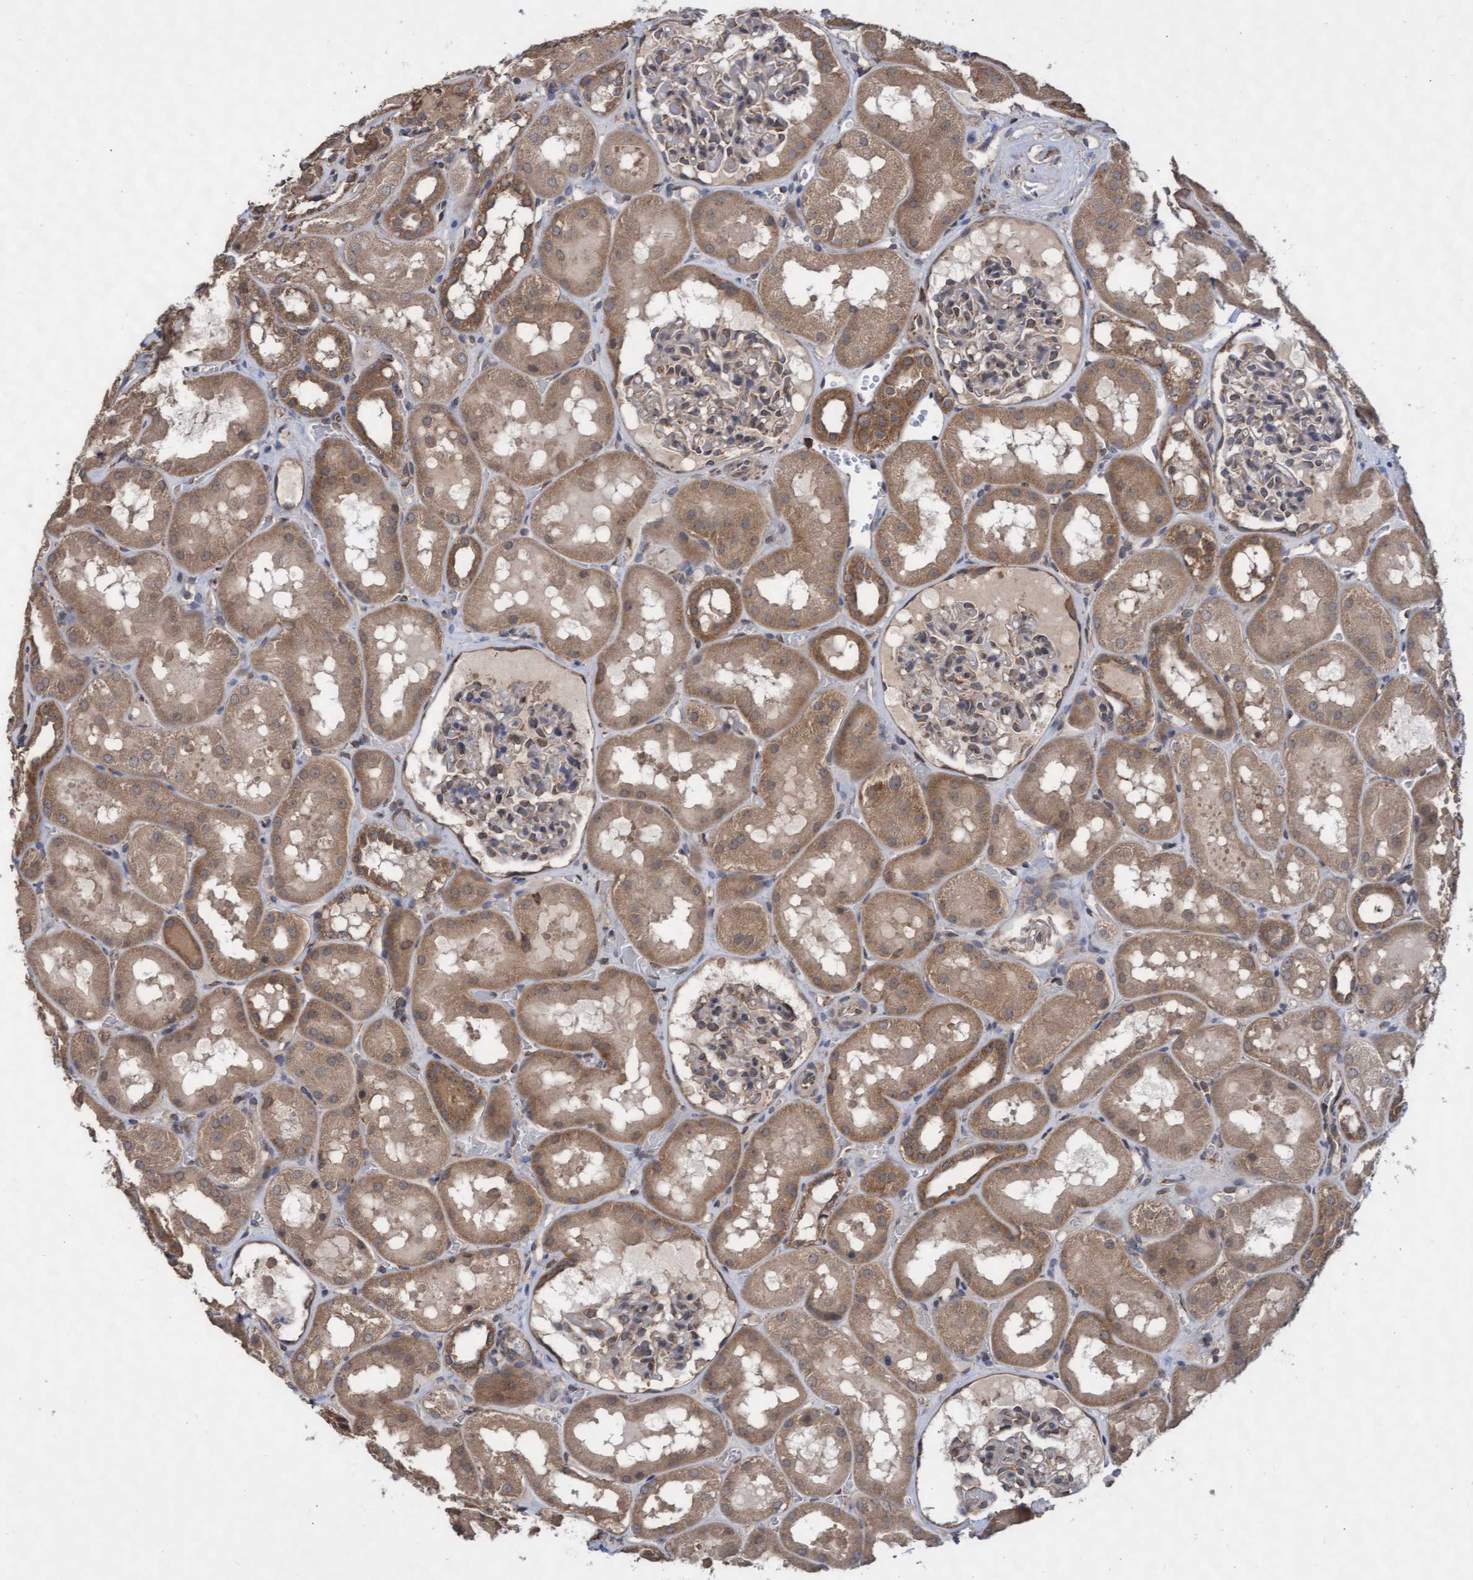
{"staining": {"intensity": "moderate", "quantity": "<25%", "location": "cytoplasmic/membranous"}, "tissue": "kidney", "cell_type": "Cells in glomeruli", "image_type": "normal", "snomed": [{"axis": "morphology", "description": "Normal tissue, NOS"}, {"axis": "topography", "description": "Kidney"}, {"axis": "topography", "description": "Urinary bladder"}], "caption": "A low amount of moderate cytoplasmic/membranous expression is seen in approximately <25% of cells in glomeruli in benign kidney. (brown staining indicates protein expression, while blue staining denotes nuclei).", "gene": "ABCF2", "patient": {"sex": "male", "age": 16}}